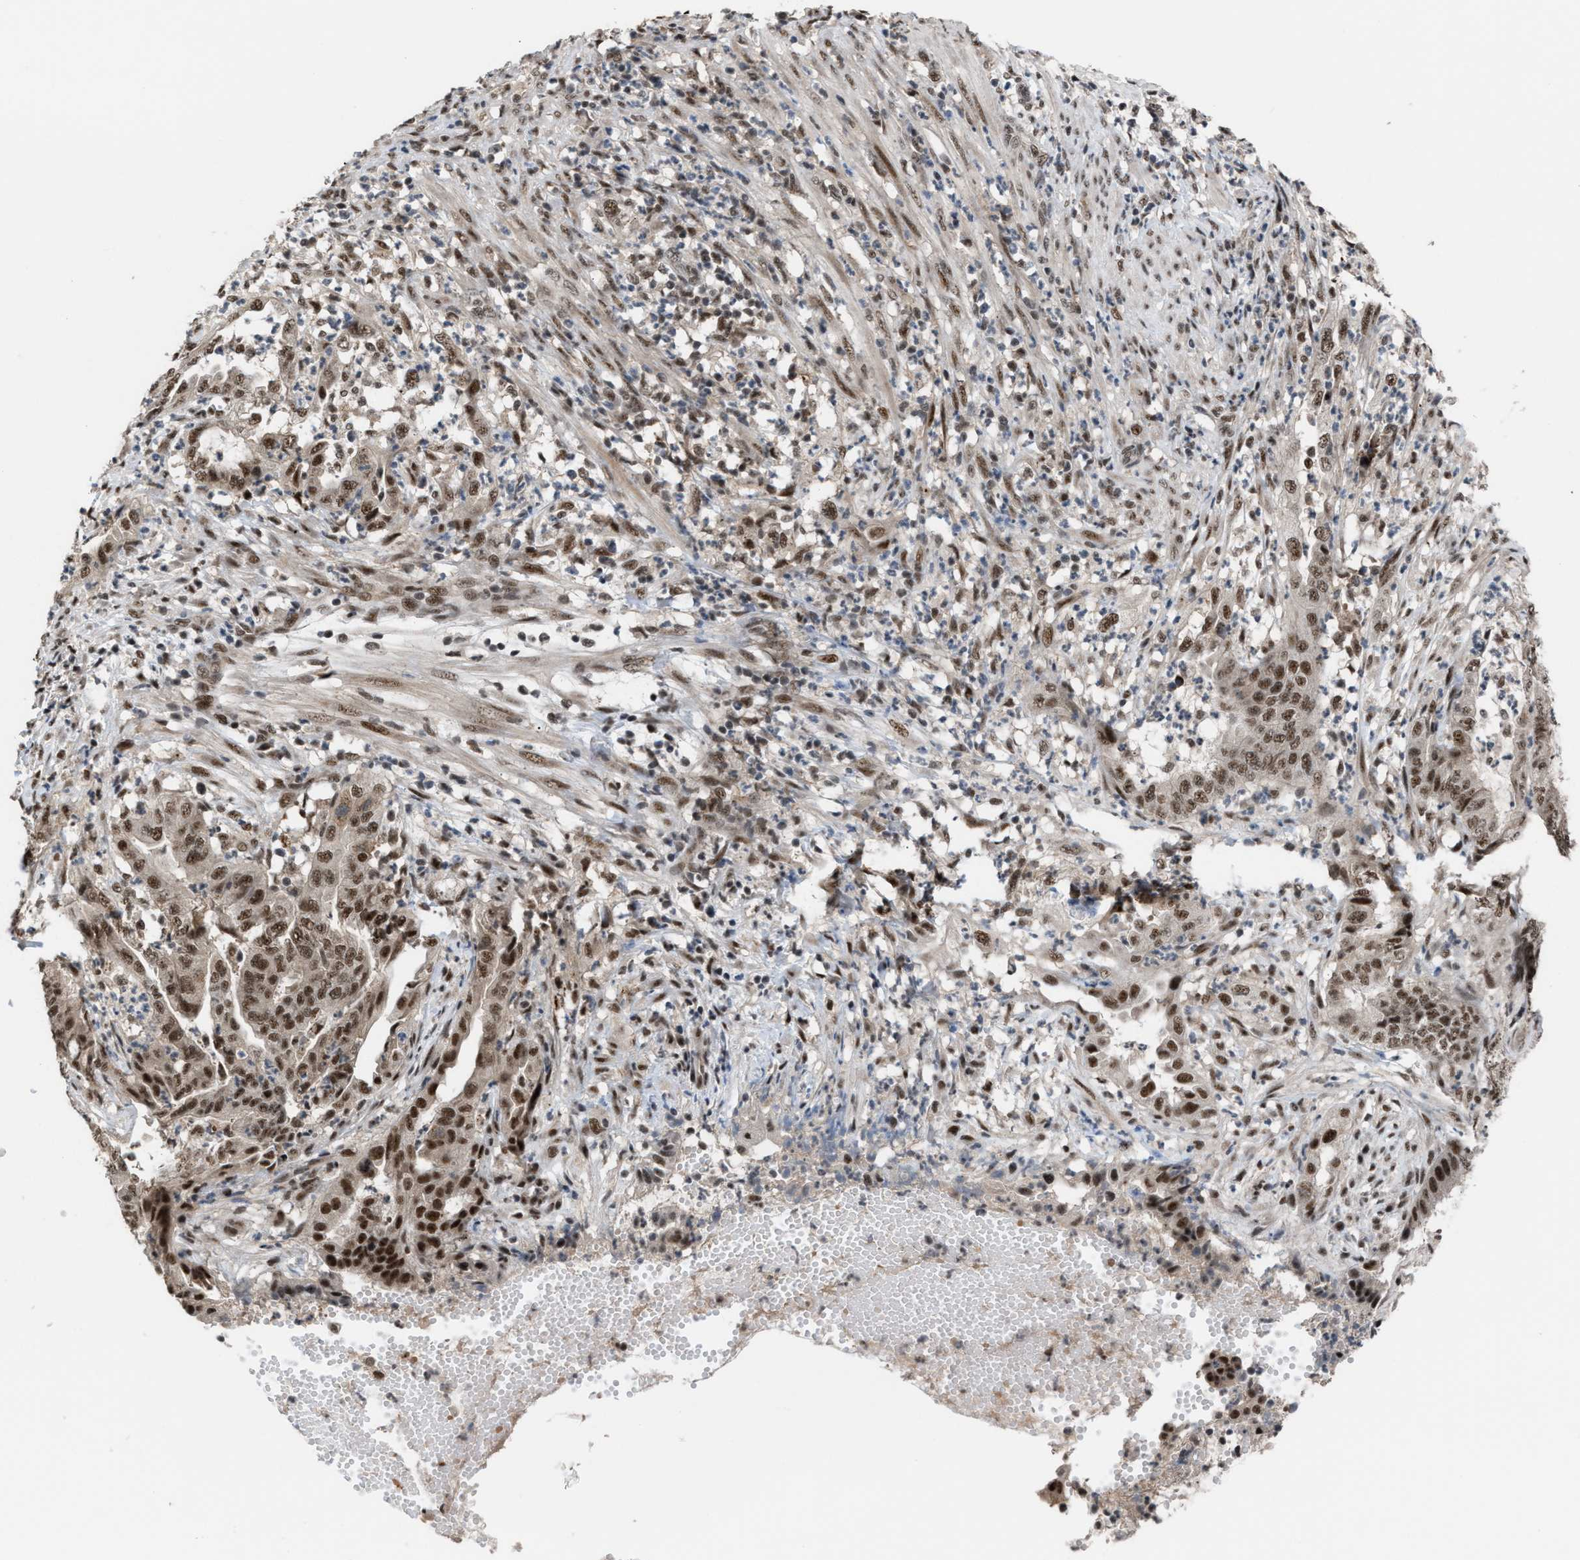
{"staining": {"intensity": "strong", "quantity": ">75%", "location": "nuclear"}, "tissue": "endometrial cancer", "cell_type": "Tumor cells", "image_type": "cancer", "snomed": [{"axis": "morphology", "description": "Adenocarcinoma, NOS"}, {"axis": "topography", "description": "Endometrium"}], "caption": "Protein staining reveals strong nuclear positivity in about >75% of tumor cells in endometrial adenocarcinoma. Ihc stains the protein in brown and the nuclei are stained blue.", "gene": "PRPF4", "patient": {"sex": "female", "age": 51}}